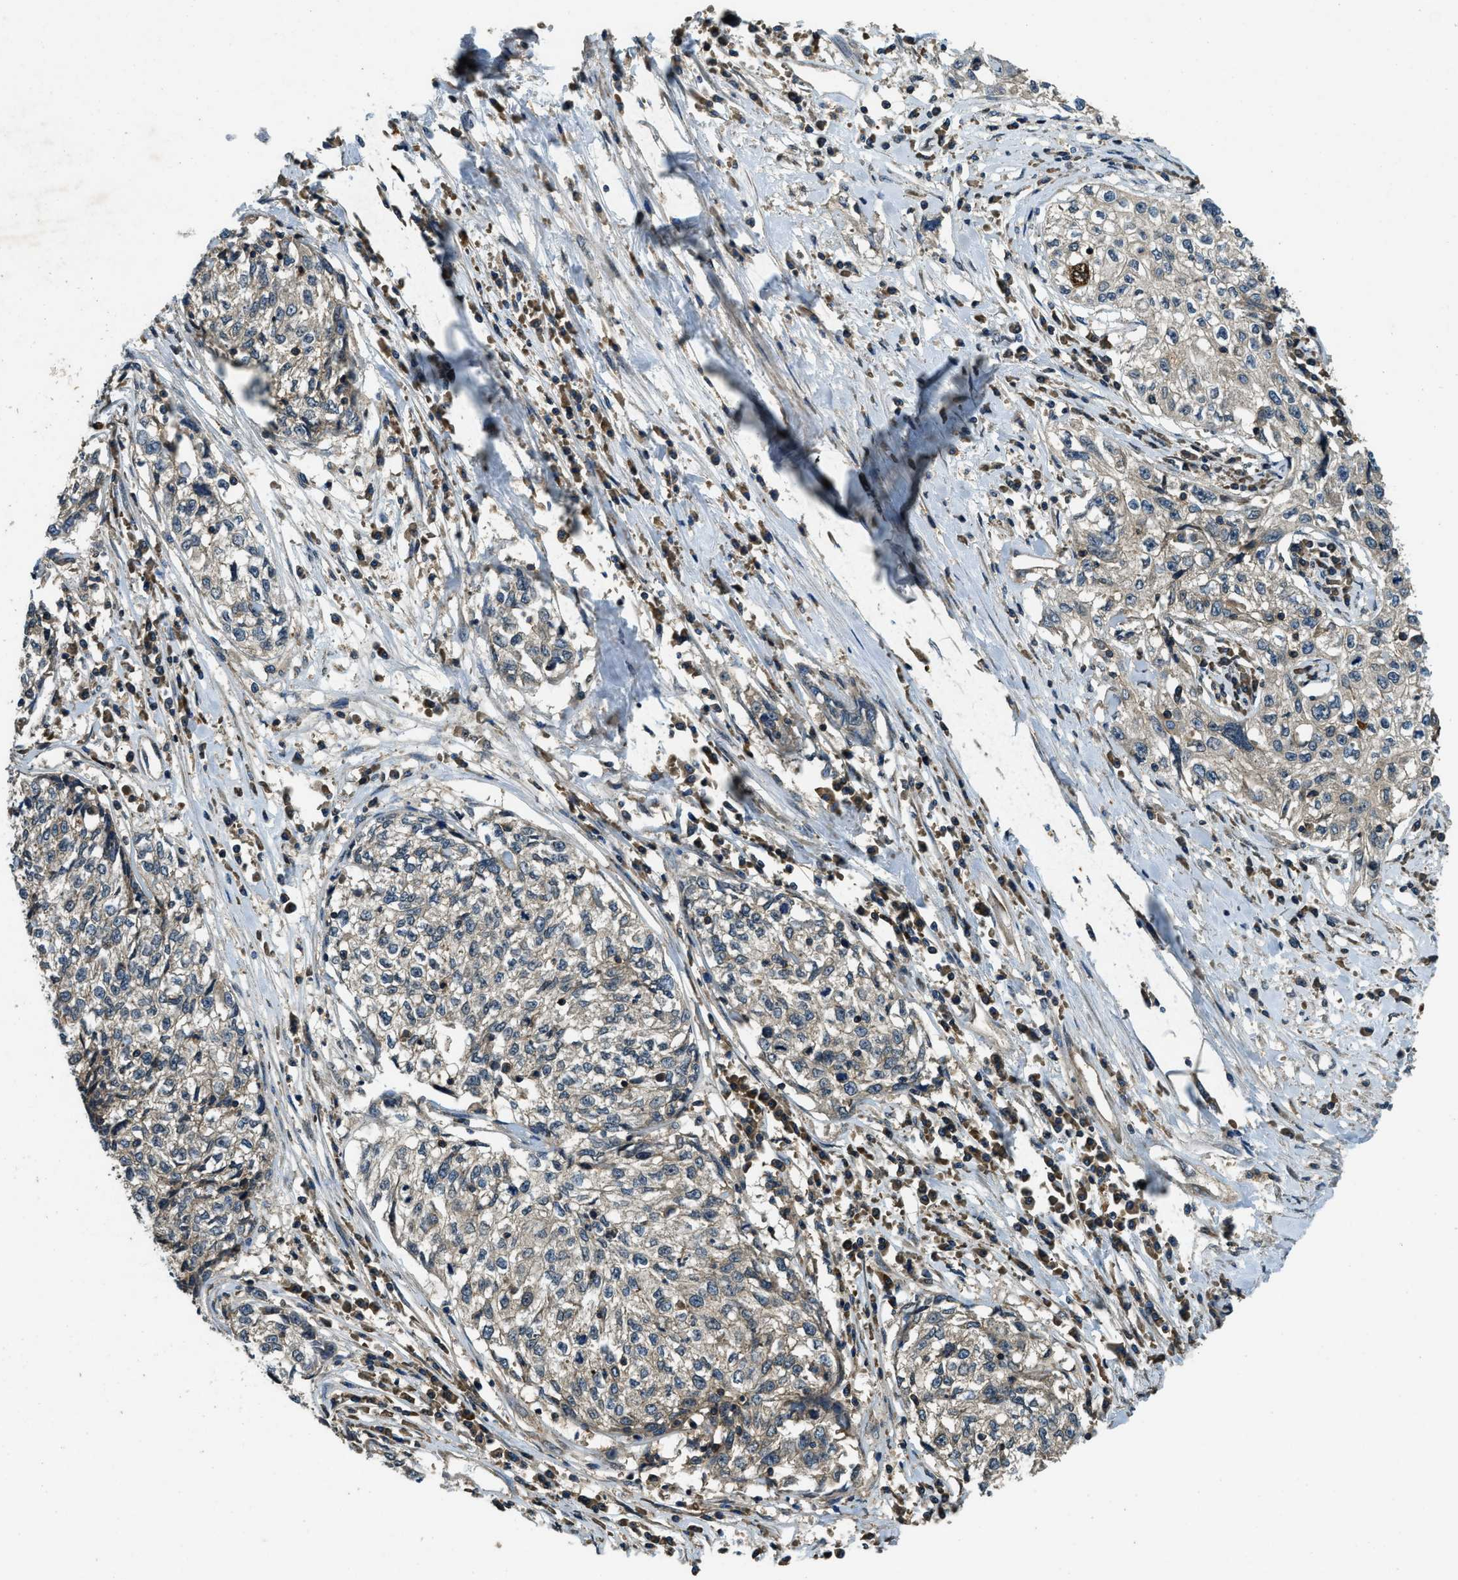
{"staining": {"intensity": "weak", "quantity": "<25%", "location": "cytoplasmic/membranous"}, "tissue": "cervical cancer", "cell_type": "Tumor cells", "image_type": "cancer", "snomed": [{"axis": "morphology", "description": "Squamous cell carcinoma, NOS"}, {"axis": "topography", "description": "Cervix"}], "caption": "Cervical cancer (squamous cell carcinoma) stained for a protein using immunohistochemistry (IHC) exhibits no expression tumor cells.", "gene": "ATP8B1", "patient": {"sex": "female", "age": 57}}